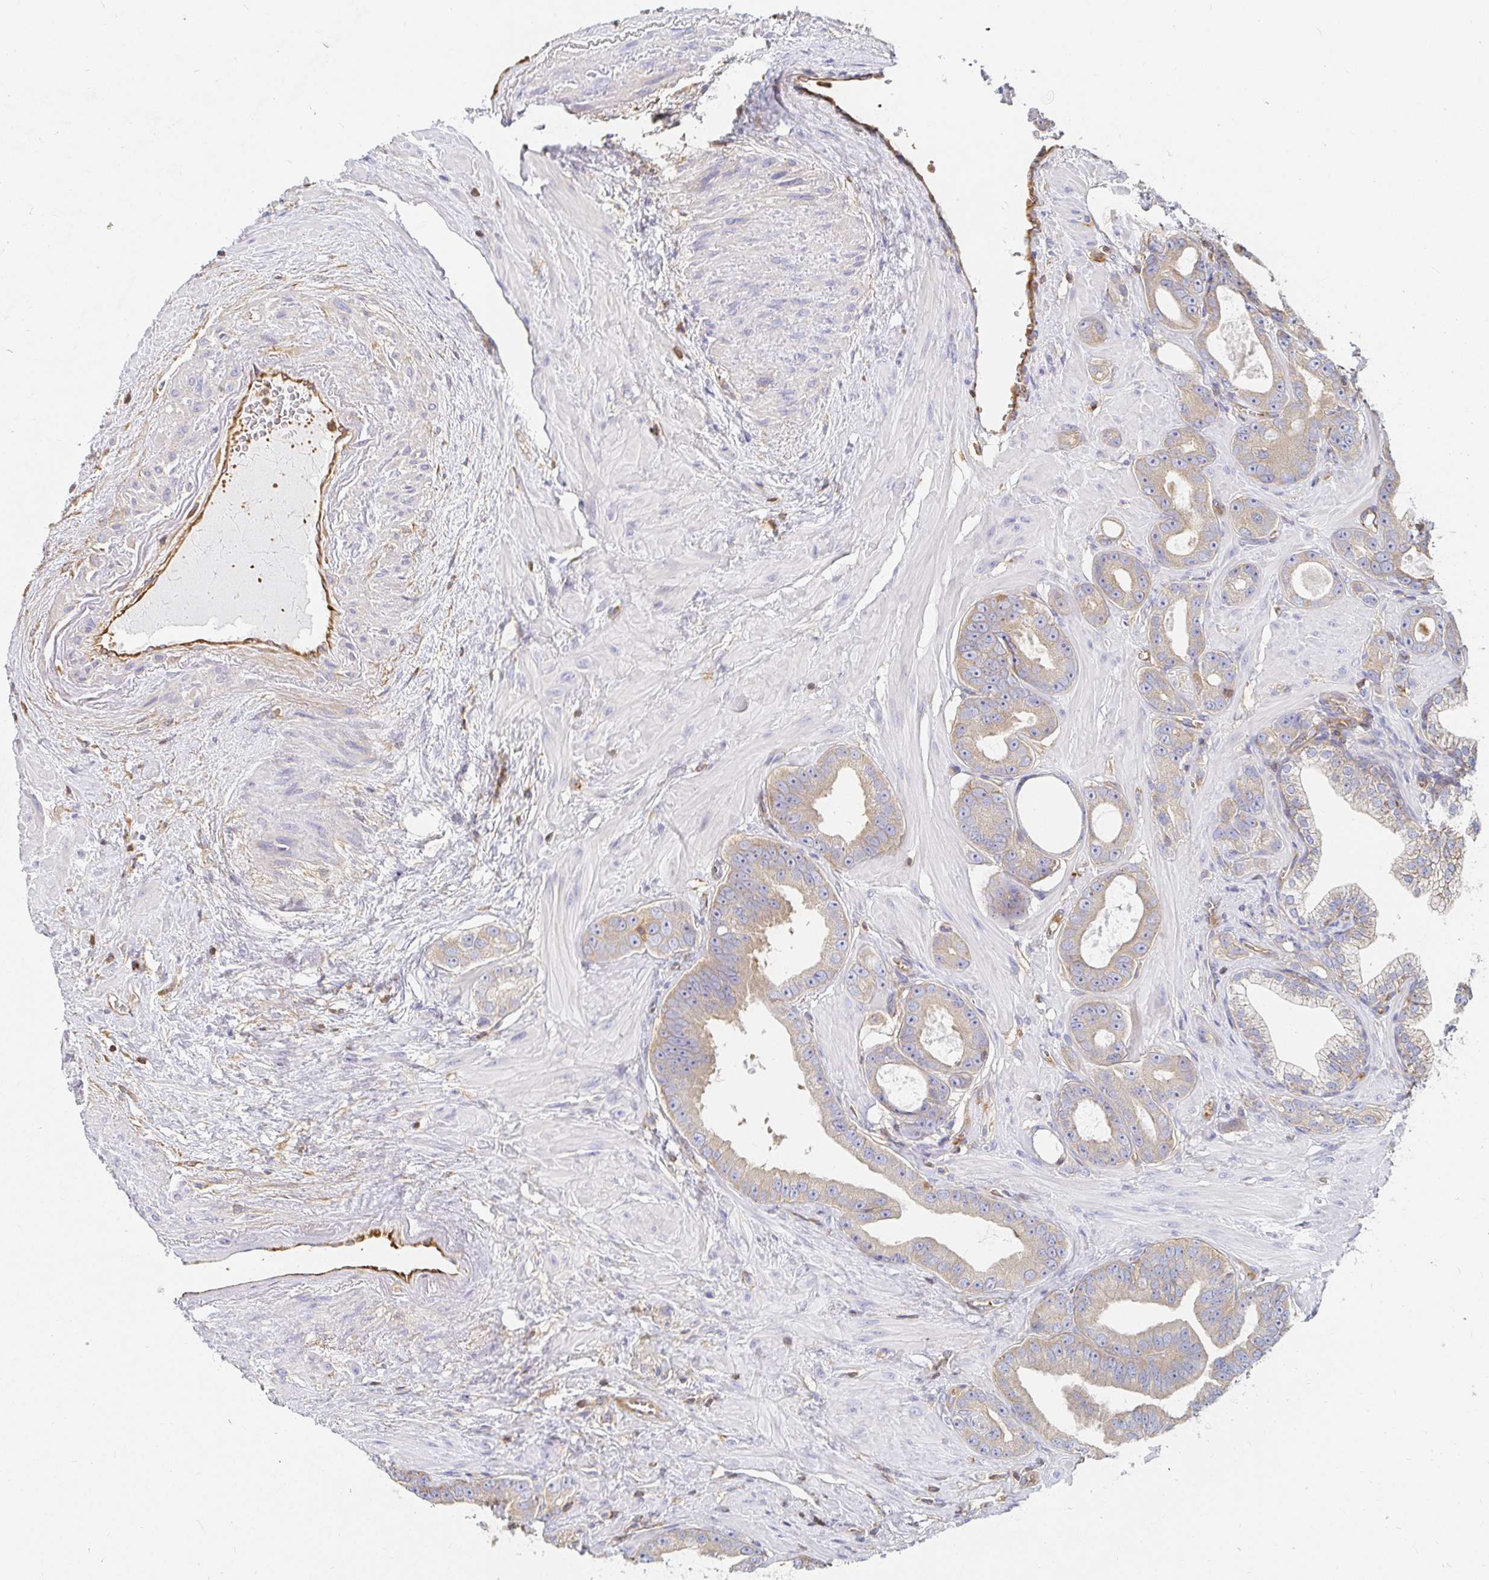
{"staining": {"intensity": "weak", "quantity": ">75%", "location": "cytoplasmic/membranous"}, "tissue": "prostate cancer", "cell_type": "Tumor cells", "image_type": "cancer", "snomed": [{"axis": "morphology", "description": "Adenocarcinoma, High grade"}, {"axis": "topography", "description": "Prostate"}], "caption": "Tumor cells reveal low levels of weak cytoplasmic/membranous positivity in about >75% of cells in human high-grade adenocarcinoma (prostate).", "gene": "TSPAN19", "patient": {"sex": "male", "age": 65}}